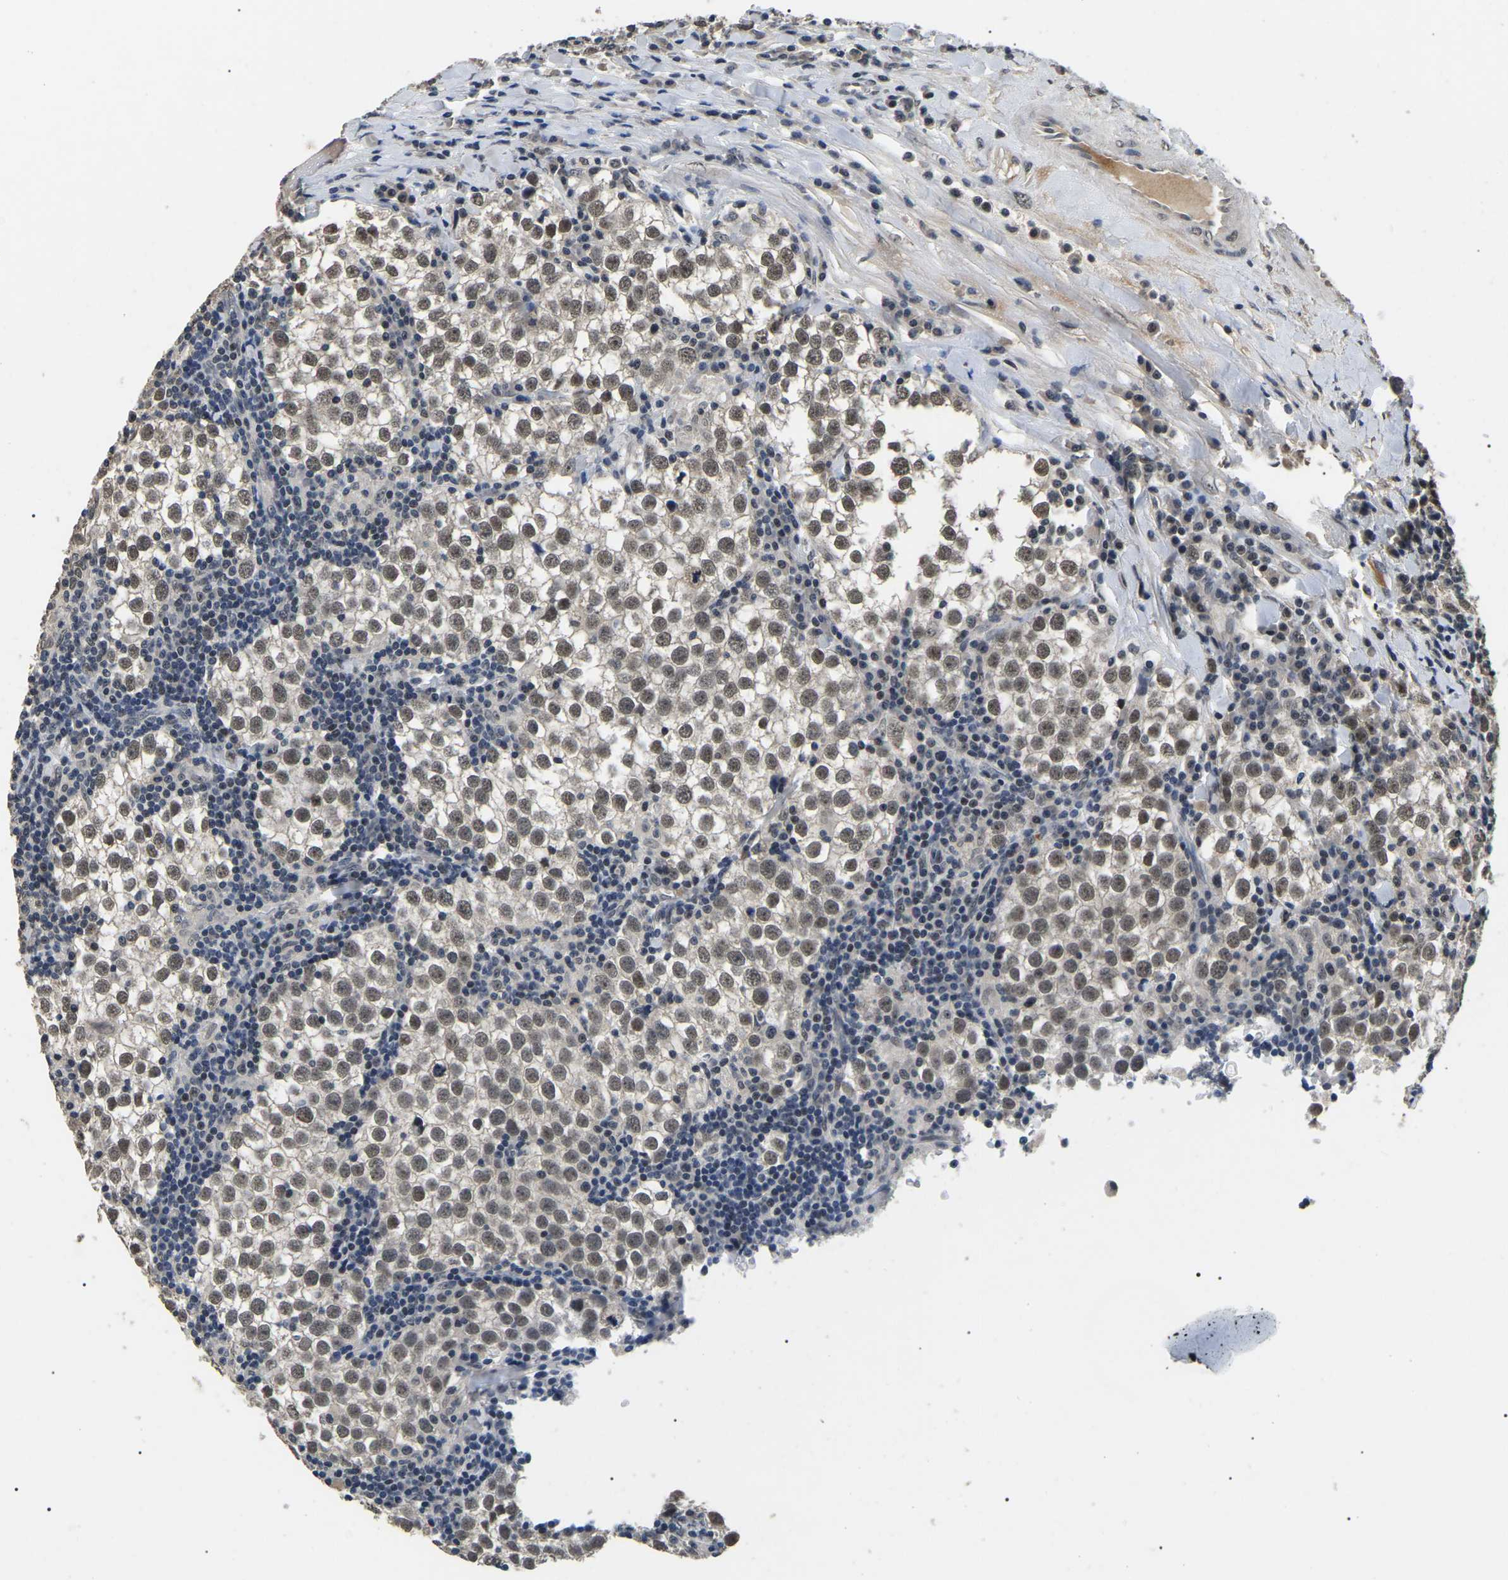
{"staining": {"intensity": "weak", "quantity": ">75%", "location": "nuclear"}, "tissue": "testis cancer", "cell_type": "Tumor cells", "image_type": "cancer", "snomed": [{"axis": "morphology", "description": "Seminoma, NOS"}, {"axis": "morphology", "description": "Carcinoma, Embryonal, NOS"}, {"axis": "topography", "description": "Testis"}], "caption": "There is low levels of weak nuclear expression in tumor cells of embryonal carcinoma (testis), as demonstrated by immunohistochemical staining (brown color).", "gene": "PPM1E", "patient": {"sex": "male", "age": 36}}